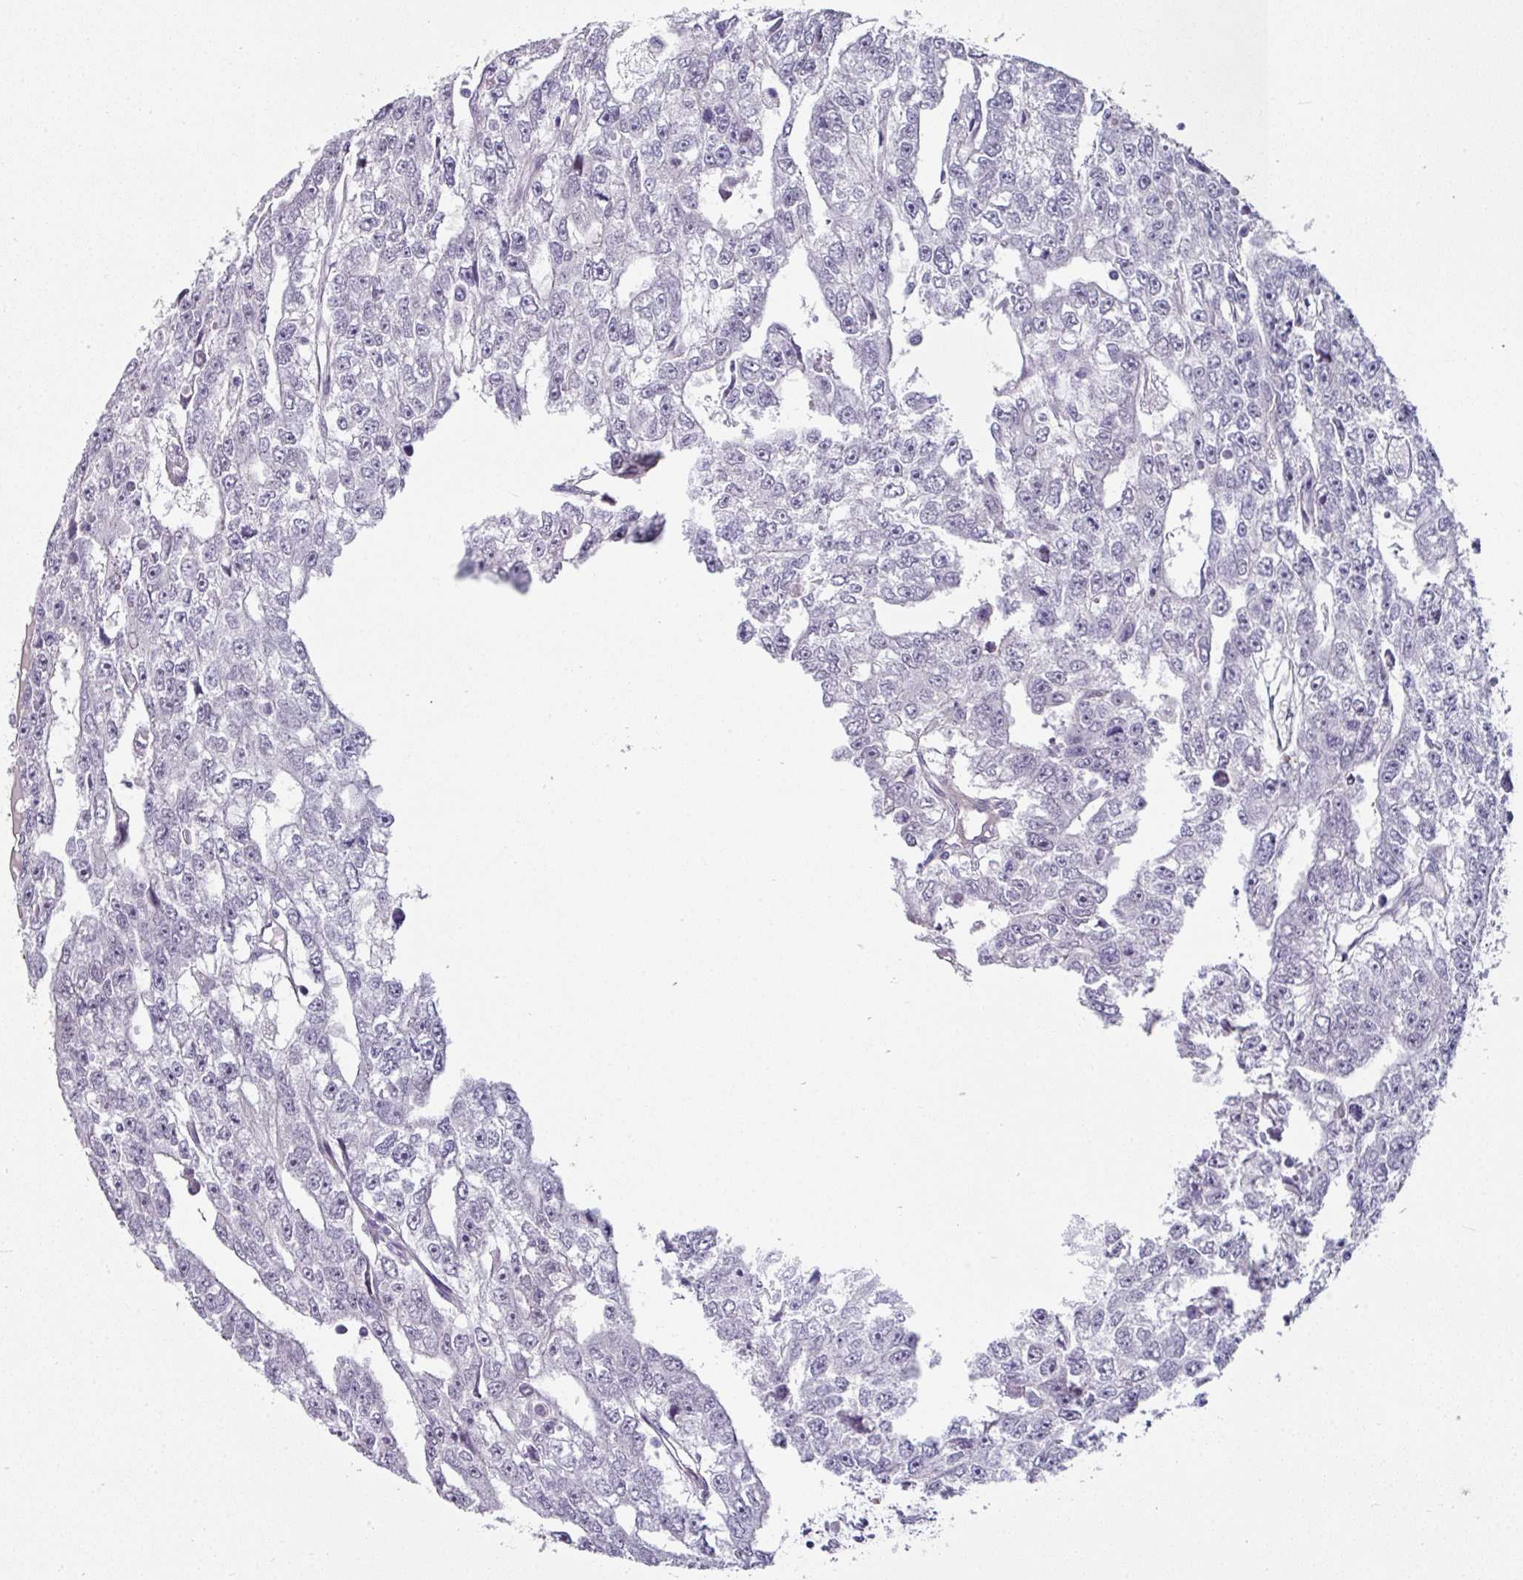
{"staining": {"intensity": "negative", "quantity": "none", "location": "none"}, "tissue": "testis cancer", "cell_type": "Tumor cells", "image_type": "cancer", "snomed": [{"axis": "morphology", "description": "Carcinoma, Embryonal, NOS"}, {"axis": "topography", "description": "Testis"}], "caption": "Testis cancer (embryonal carcinoma) was stained to show a protein in brown. There is no significant staining in tumor cells. (Stains: DAB immunohistochemistry (IHC) with hematoxylin counter stain, Microscopy: brightfield microscopy at high magnification).", "gene": "EYA3", "patient": {"sex": "male", "age": 20}}